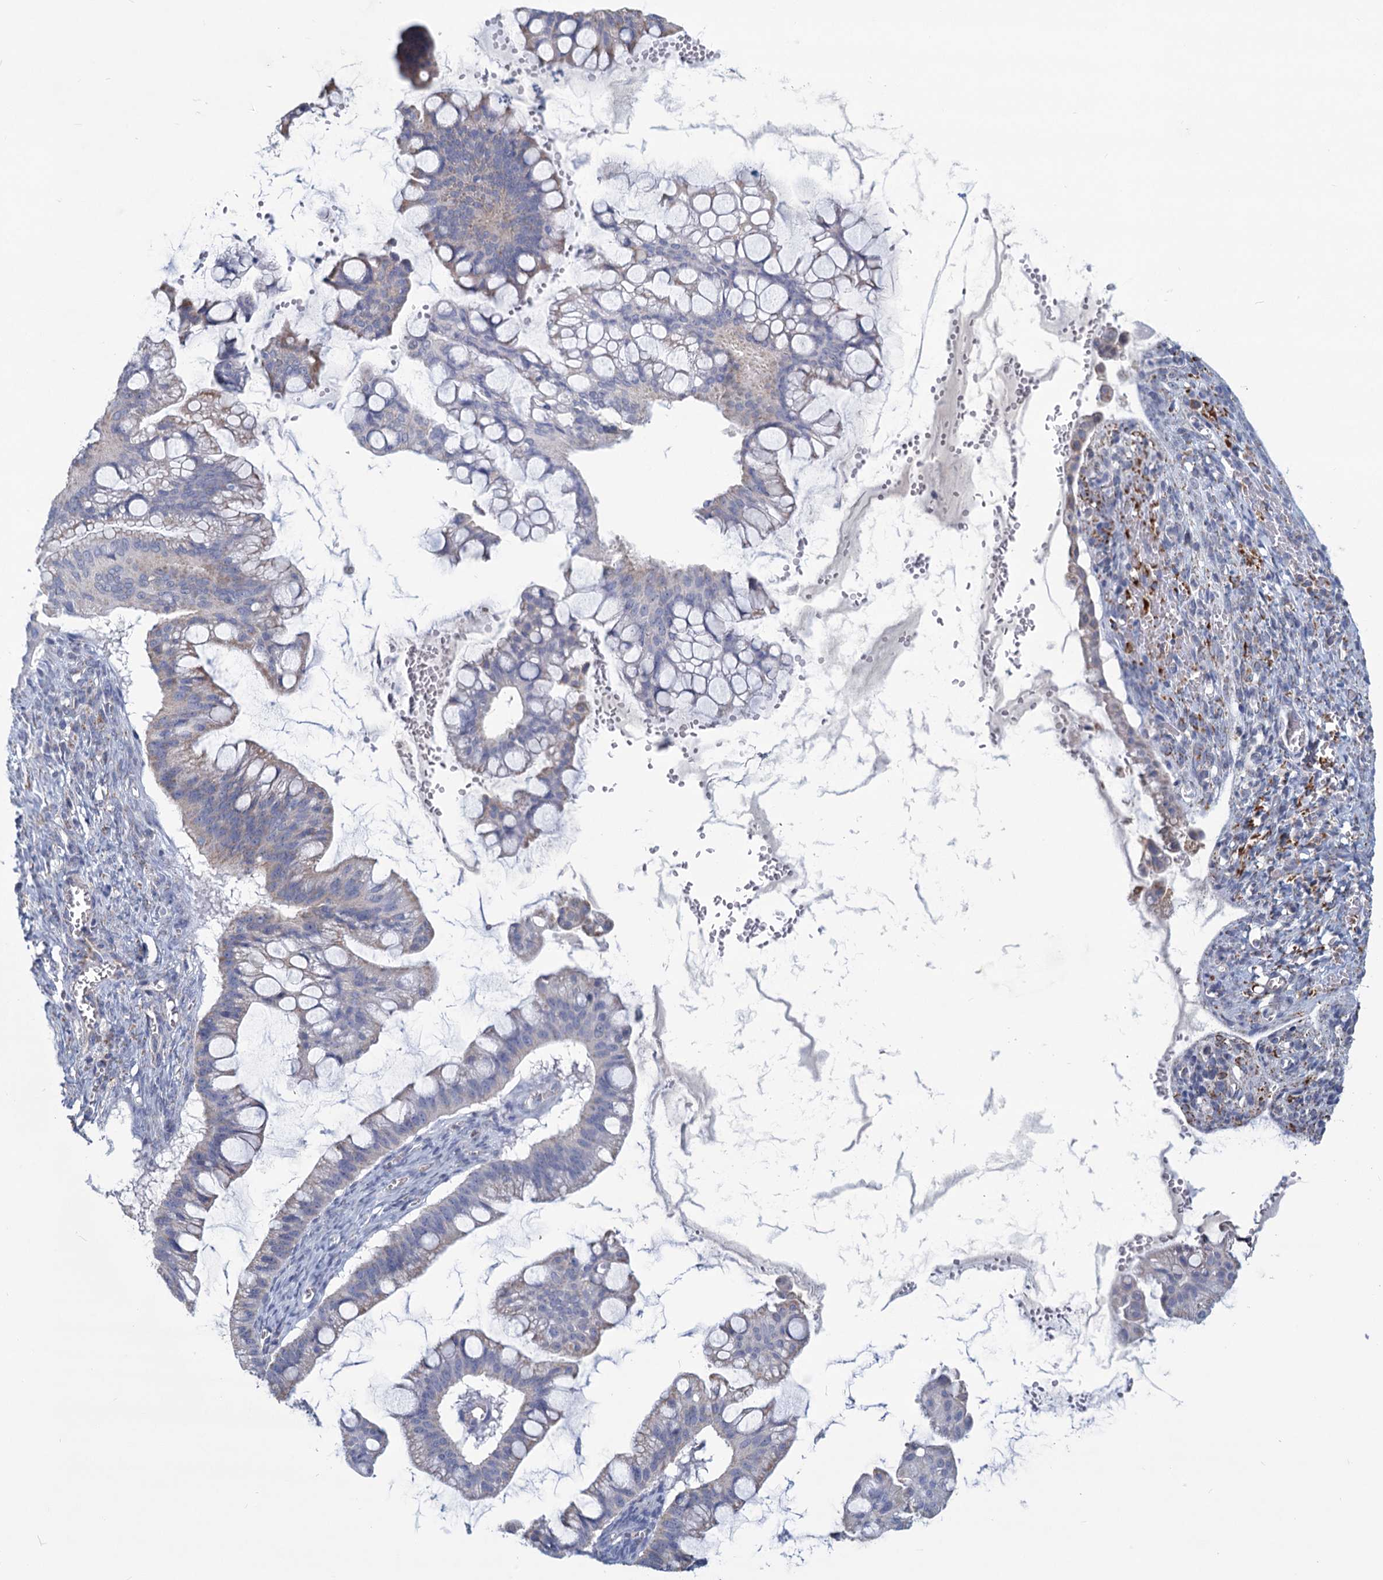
{"staining": {"intensity": "weak", "quantity": "<25%", "location": "cytoplasmic/membranous"}, "tissue": "ovarian cancer", "cell_type": "Tumor cells", "image_type": "cancer", "snomed": [{"axis": "morphology", "description": "Cystadenocarcinoma, mucinous, NOS"}, {"axis": "topography", "description": "Ovary"}], "caption": "Immunohistochemical staining of ovarian mucinous cystadenocarcinoma shows no significant positivity in tumor cells.", "gene": "NDUFC2", "patient": {"sex": "female", "age": 73}}